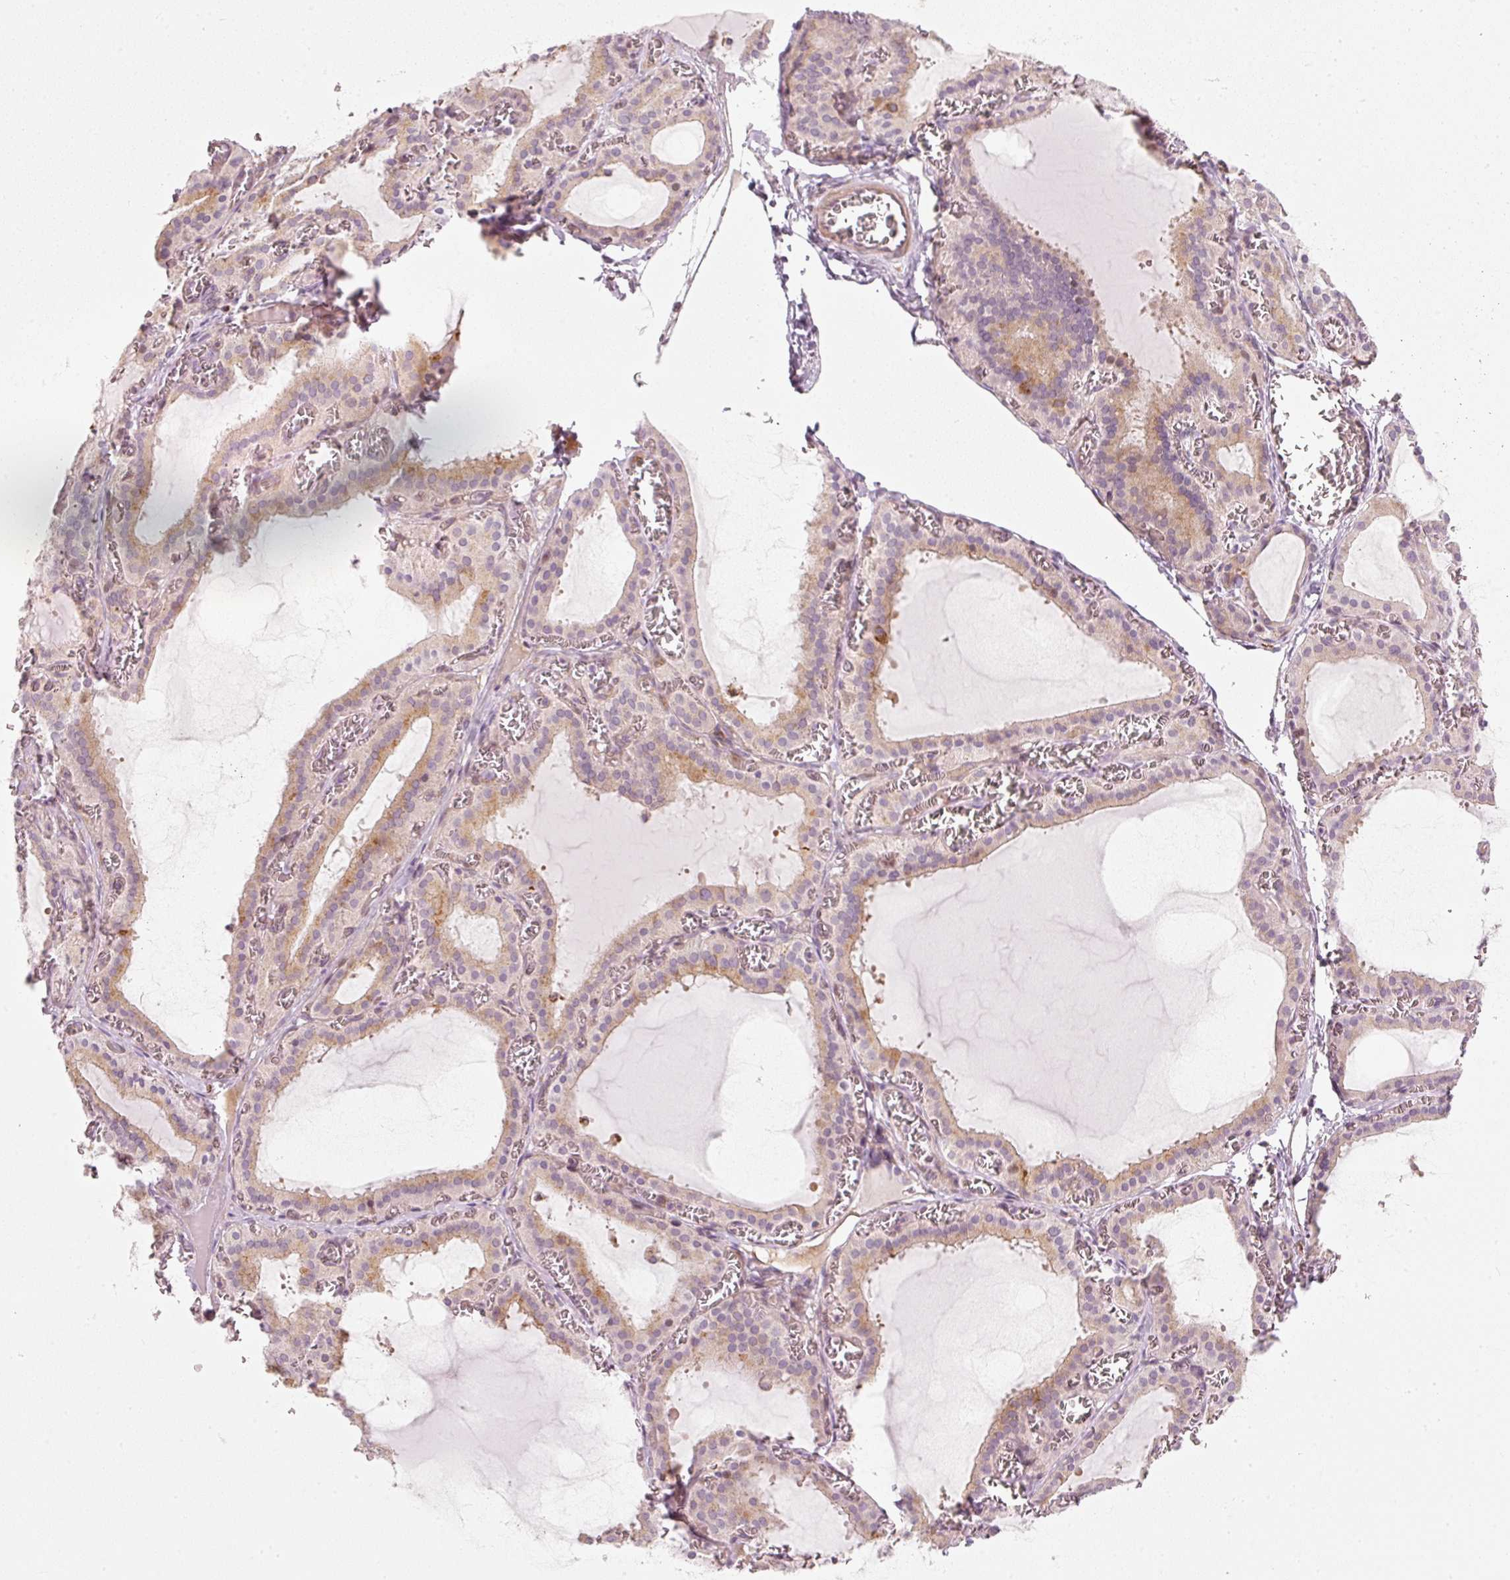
{"staining": {"intensity": "moderate", "quantity": "25%-75%", "location": "cytoplasmic/membranous"}, "tissue": "thyroid gland", "cell_type": "Glandular cells", "image_type": "normal", "snomed": [{"axis": "morphology", "description": "Normal tissue, NOS"}, {"axis": "topography", "description": "Thyroid gland"}], "caption": "Immunohistochemical staining of normal thyroid gland demonstrates 25%-75% levels of moderate cytoplasmic/membranous protein staining in about 25%-75% of glandular cells.", "gene": "SLC20A1", "patient": {"sex": "female", "age": 30}}